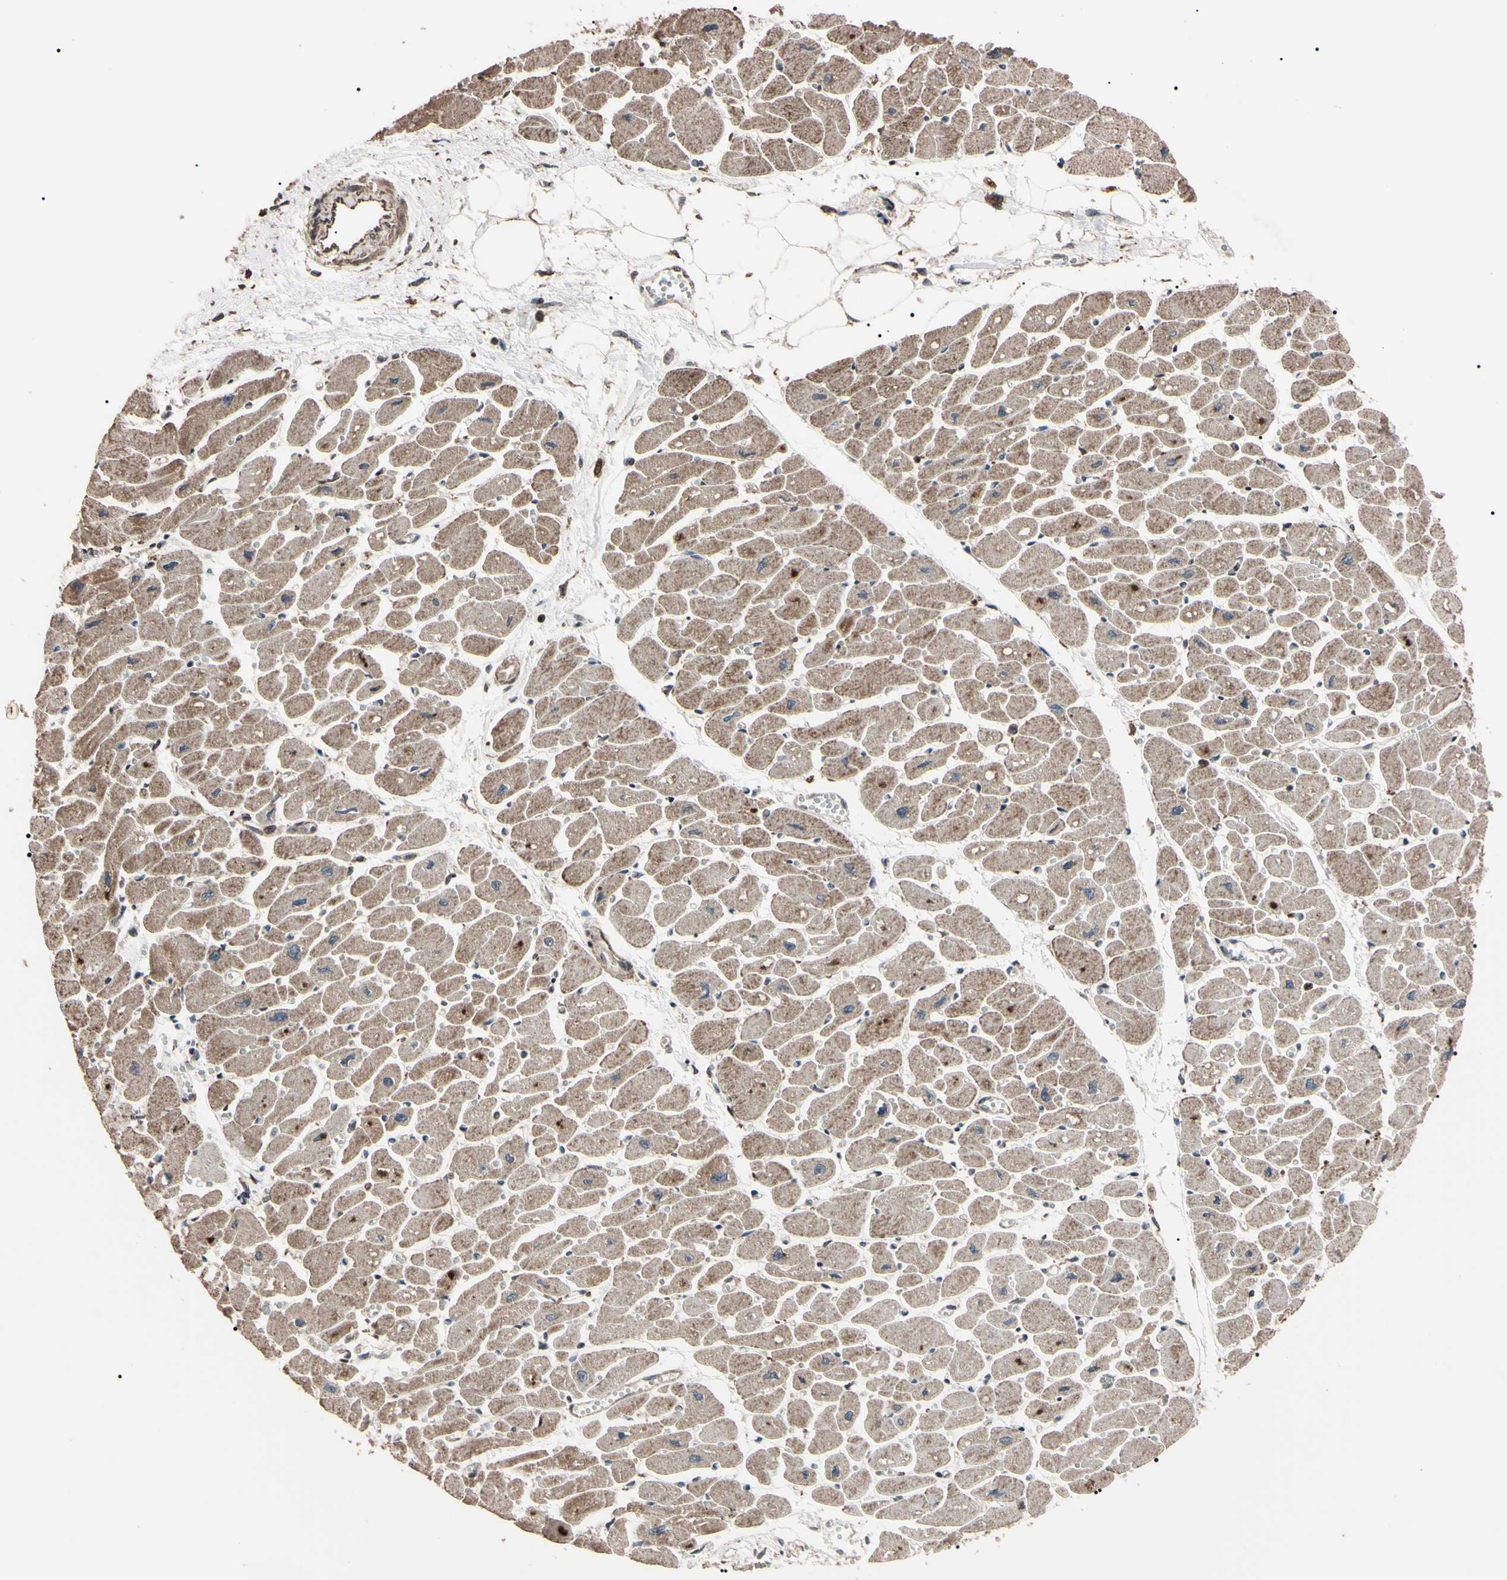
{"staining": {"intensity": "moderate", "quantity": "25%-75%", "location": "cytoplasmic/membranous"}, "tissue": "heart muscle", "cell_type": "Cardiomyocytes", "image_type": "normal", "snomed": [{"axis": "morphology", "description": "Normal tissue, NOS"}, {"axis": "topography", "description": "Heart"}], "caption": "Human heart muscle stained for a protein (brown) shows moderate cytoplasmic/membranous positive expression in approximately 25%-75% of cardiomyocytes.", "gene": "TNFRSF1A", "patient": {"sex": "female", "age": 54}}